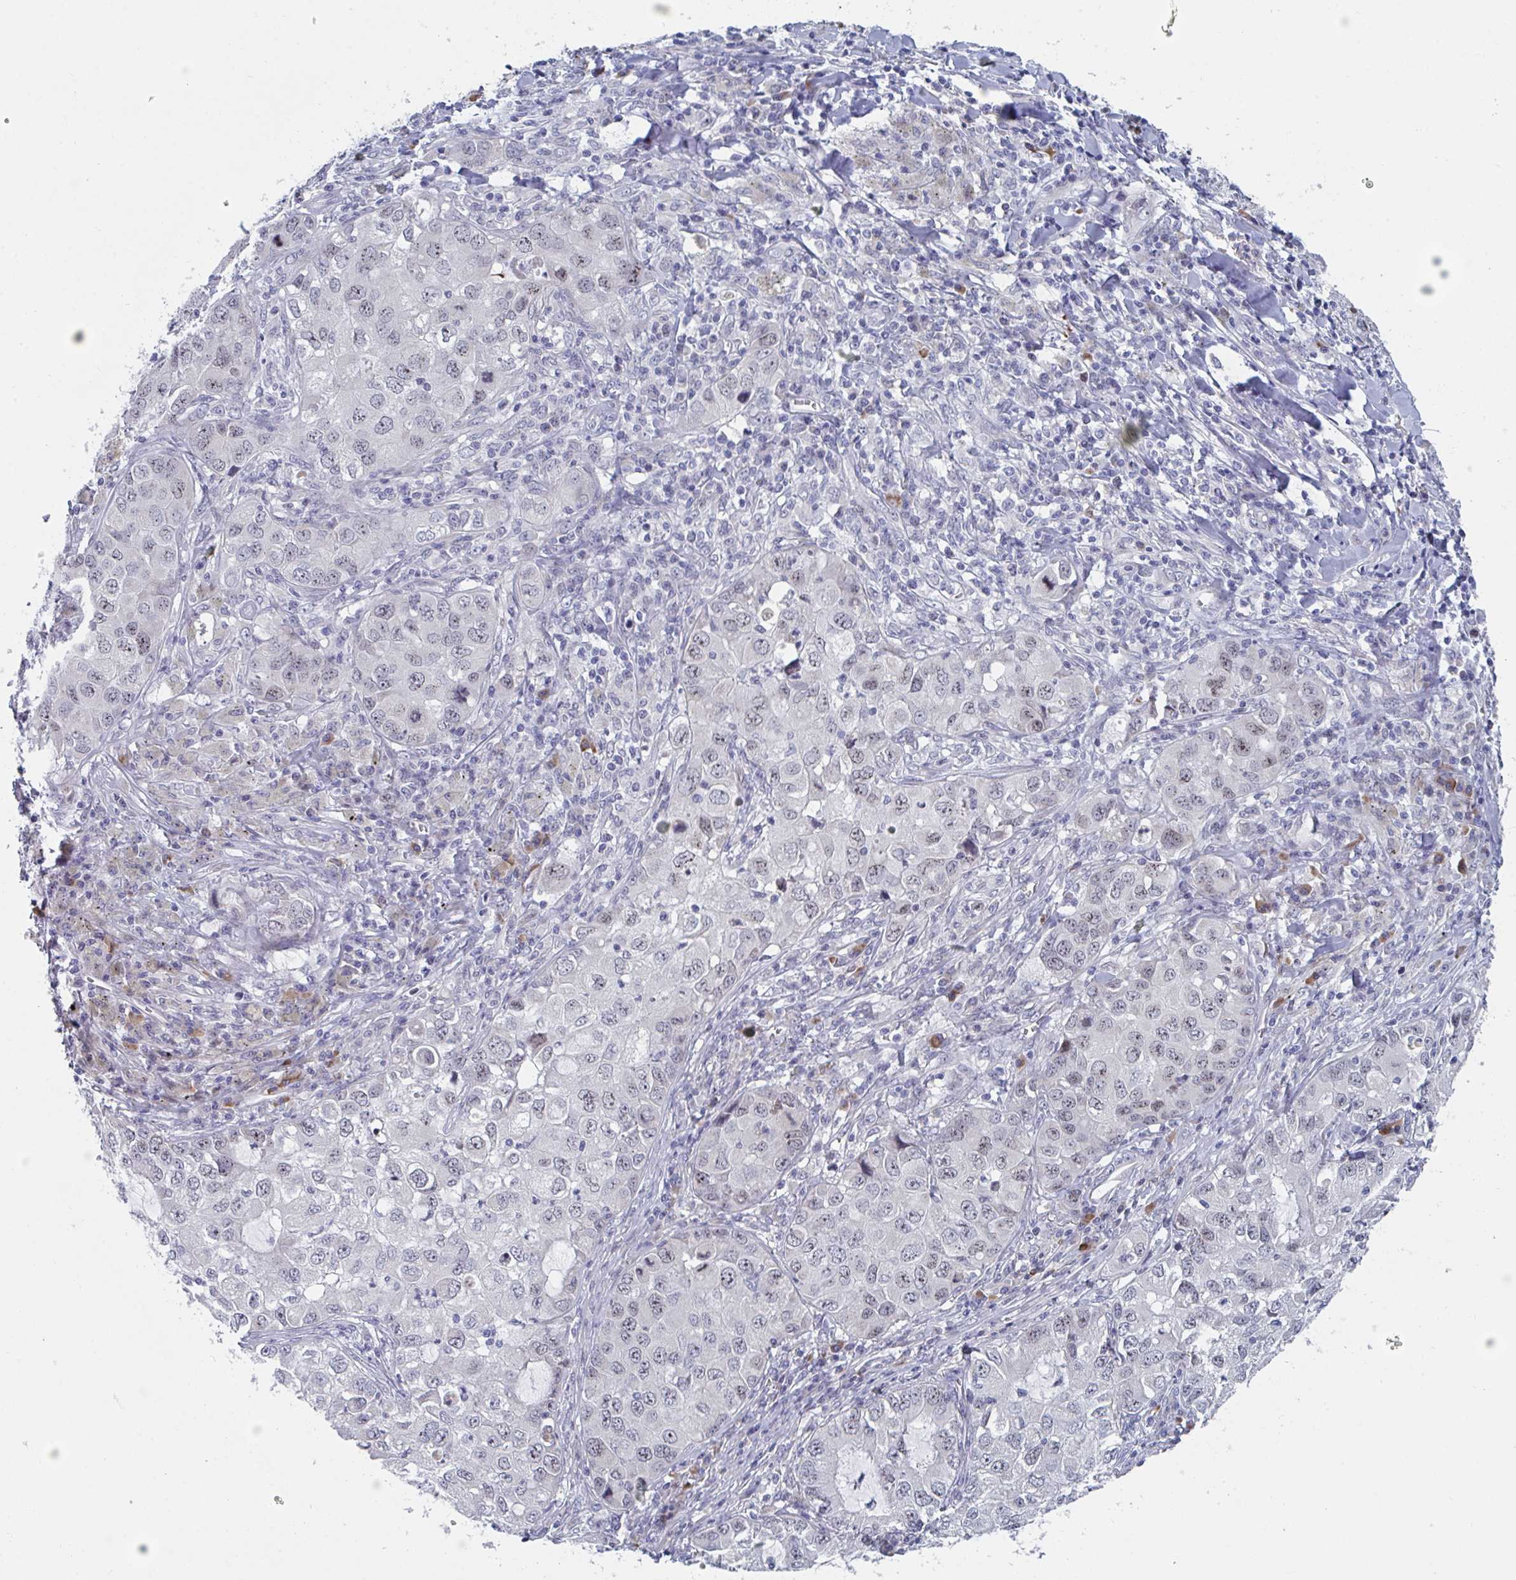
{"staining": {"intensity": "weak", "quantity": "<25%", "location": "nuclear"}, "tissue": "lung cancer", "cell_type": "Tumor cells", "image_type": "cancer", "snomed": [{"axis": "morphology", "description": "Normal morphology"}, {"axis": "morphology", "description": "Adenocarcinoma, NOS"}, {"axis": "topography", "description": "Lymph node"}, {"axis": "topography", "description": "Lung"}], "caption": "Immunohistochemistry (IHC) image of human lung cancer stained for a protein (brown), which shows no staining in tumor cells. The staining was performed using DAB to visualize the protein expression in brown, while the nuclei were stained in blue with hematoxylin (Magnification: 20x).", "gene": "CENPT", "patient": {"sex": "female", "age": 51}}